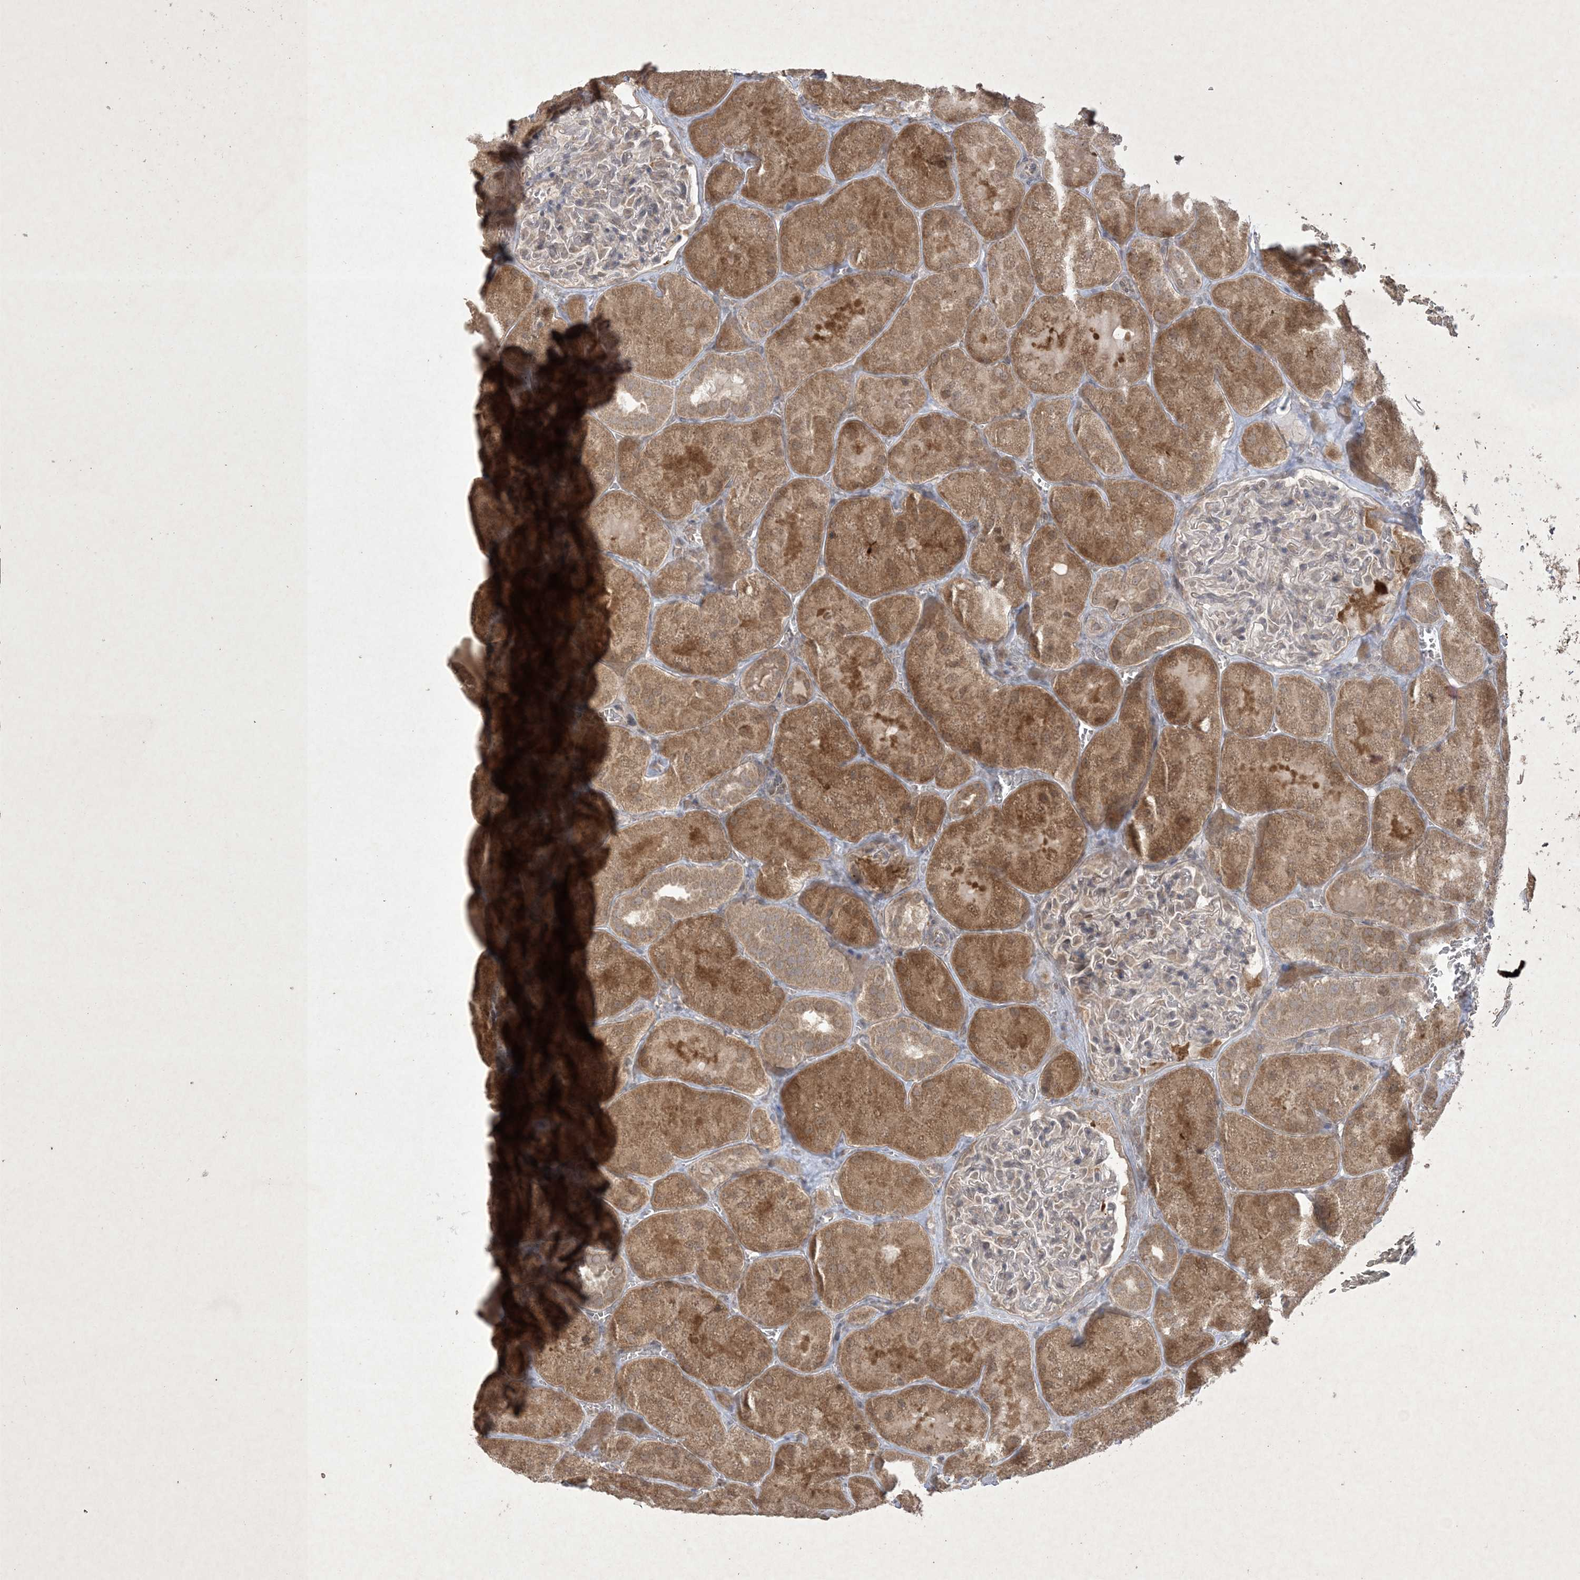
{"staining": {"intensity": "weak", "quantity": "<25%", "location": "cytoplasmic/membranous"}, "tissue": "kidney", "cell_type": "Cells in glomeruli", "image_type": "normal", "snomed": [{"axis": "morphology", "description": "Normal tissue, NOS"}, {"axis": "topography", "description": "Kidney"}], "caption": "The micrograph exhibits no significant staining in cells in glomeruli of kidney.", "gene": "NRBP2", "patient": {"sex": "male", "age": 28}}